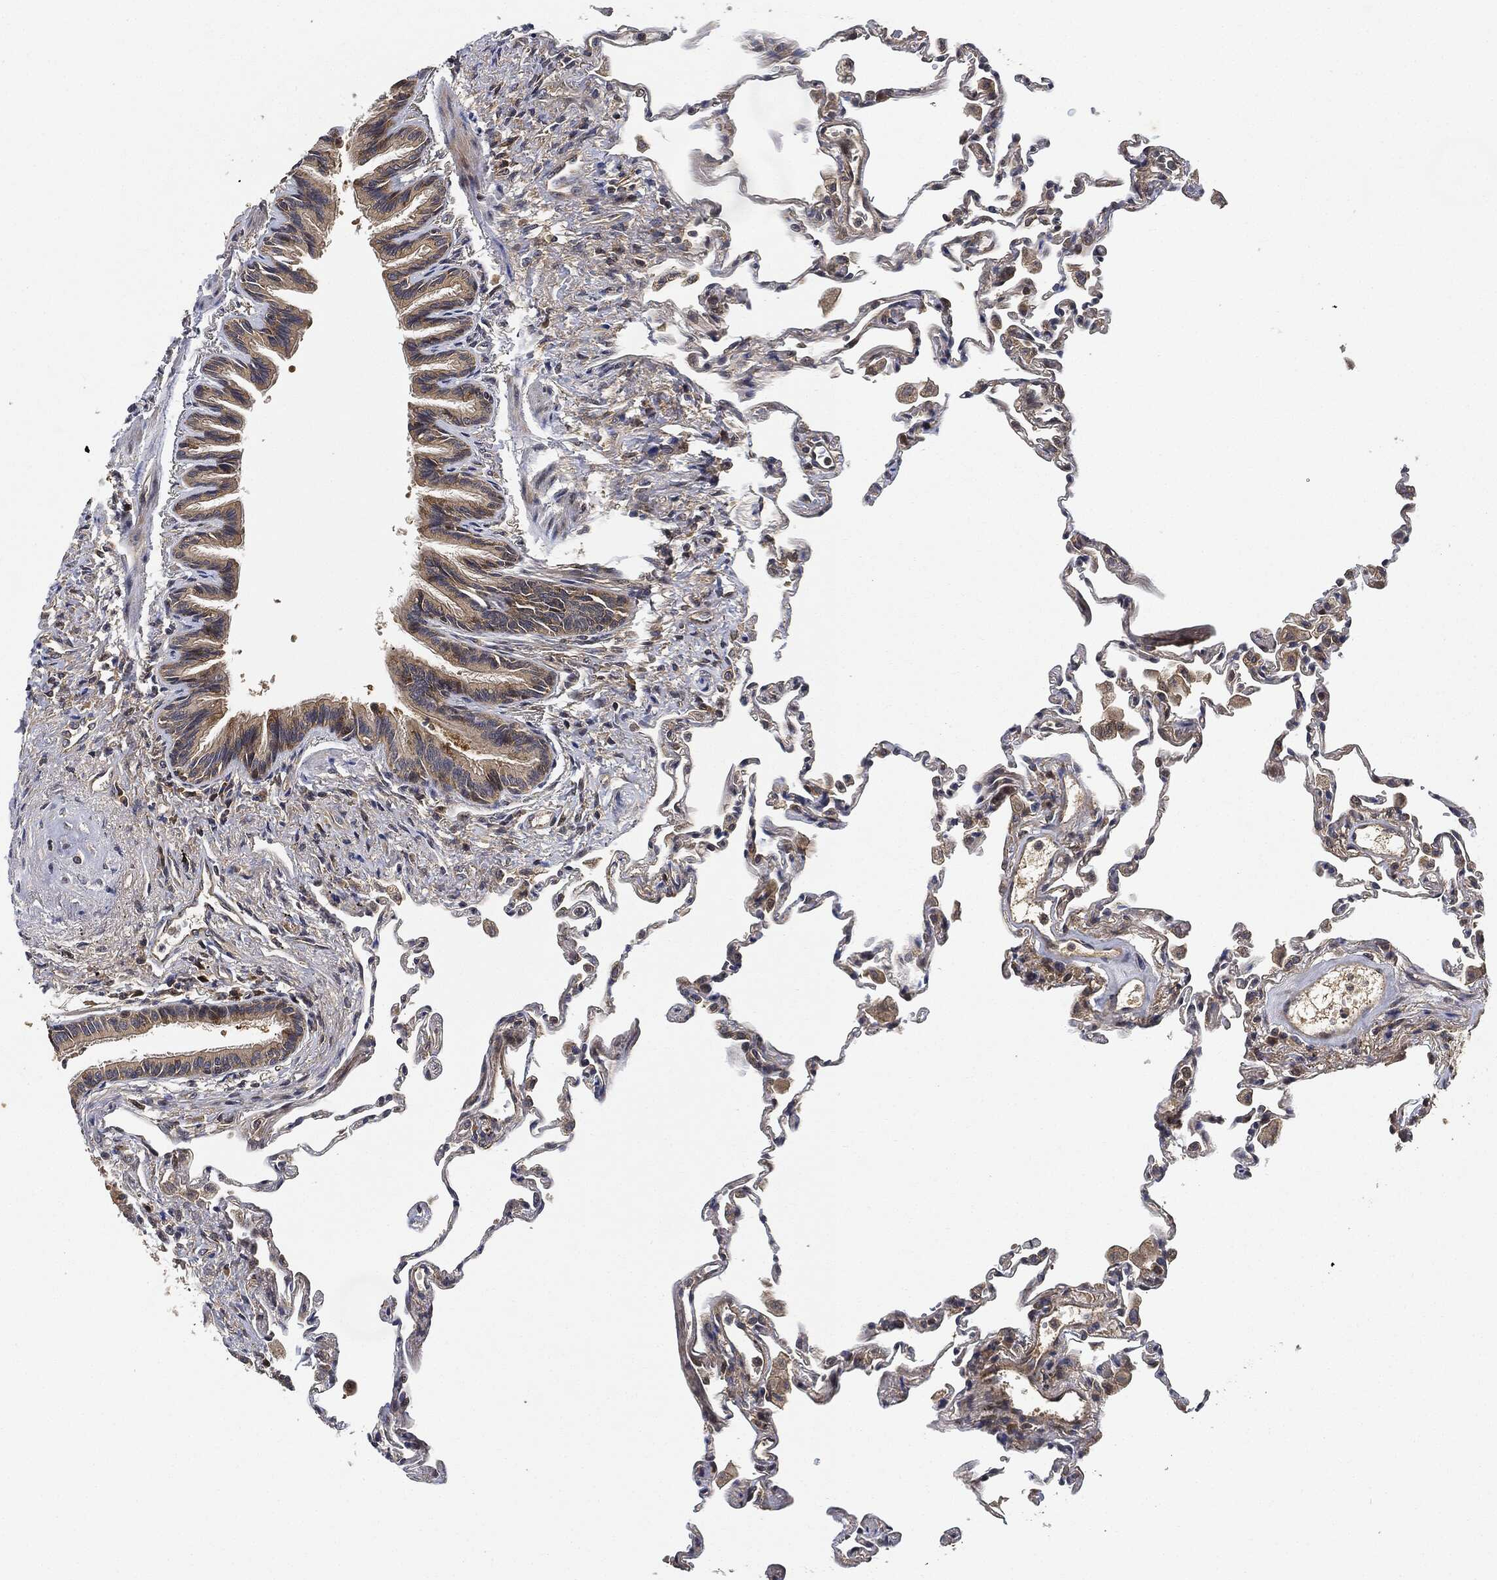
{"staining": {"intensity": "negative", "quantity": "none", "location": "none"}, "tissue": "lung", "cell_type": "Alveolar cells", "image_type": "normal", "snomed": [{"axis": "morphology", "description": "Normal tissue, NOS"}, {"axis": "topography", "description": "Lung"}], "caption": "Lung was stained to show a protein in brown. There is no significant expression in alveolar cells. Nuclei are stained in blue.", "gene": "MLST8", "patient": {"sex": "female", "age": 57}}